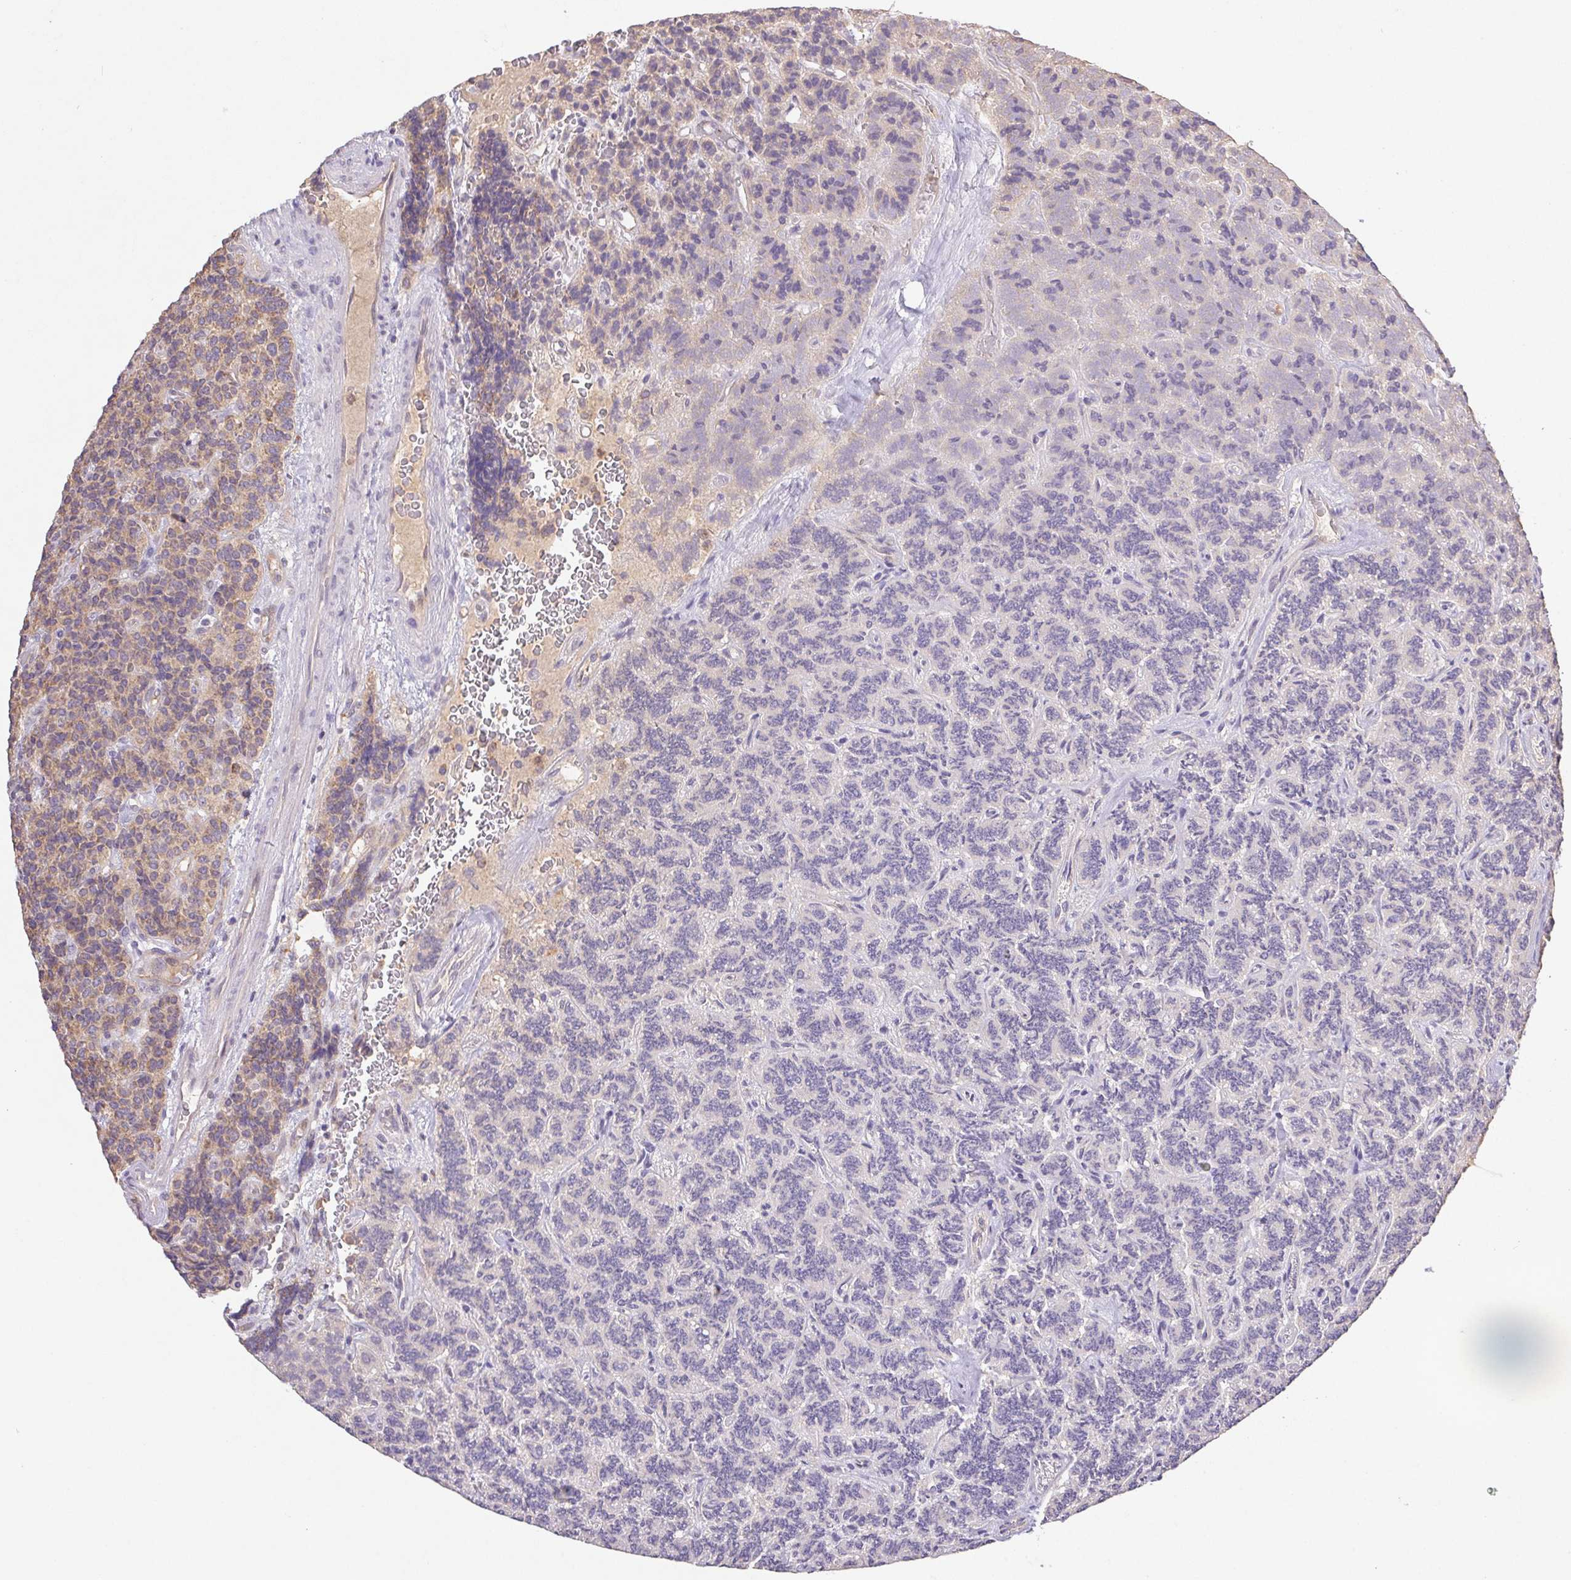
{"staining": {"intensity": "weak", "quantity": "<25%", "location": "cytoplasmic/membranous"}, "tissue": "carcinoid", "cell_type": "Tumor cells", "image_type": "cancer", "snomed": [{"axis": "morphology", "description": "Carcinoid, malignant, NOS"}, {"axis": "topography", "description": "Pancreas"}], "caption": "High magnification brightfield microscopy of carcinoid stained with DAB (3,3'-diaminobenzidine) (brown) and counterstained with hematoxylin (blue): tumor cells show no significant positivity.", "gene": "RAB11A", "patient": {"sex": "male", "age": 36}}